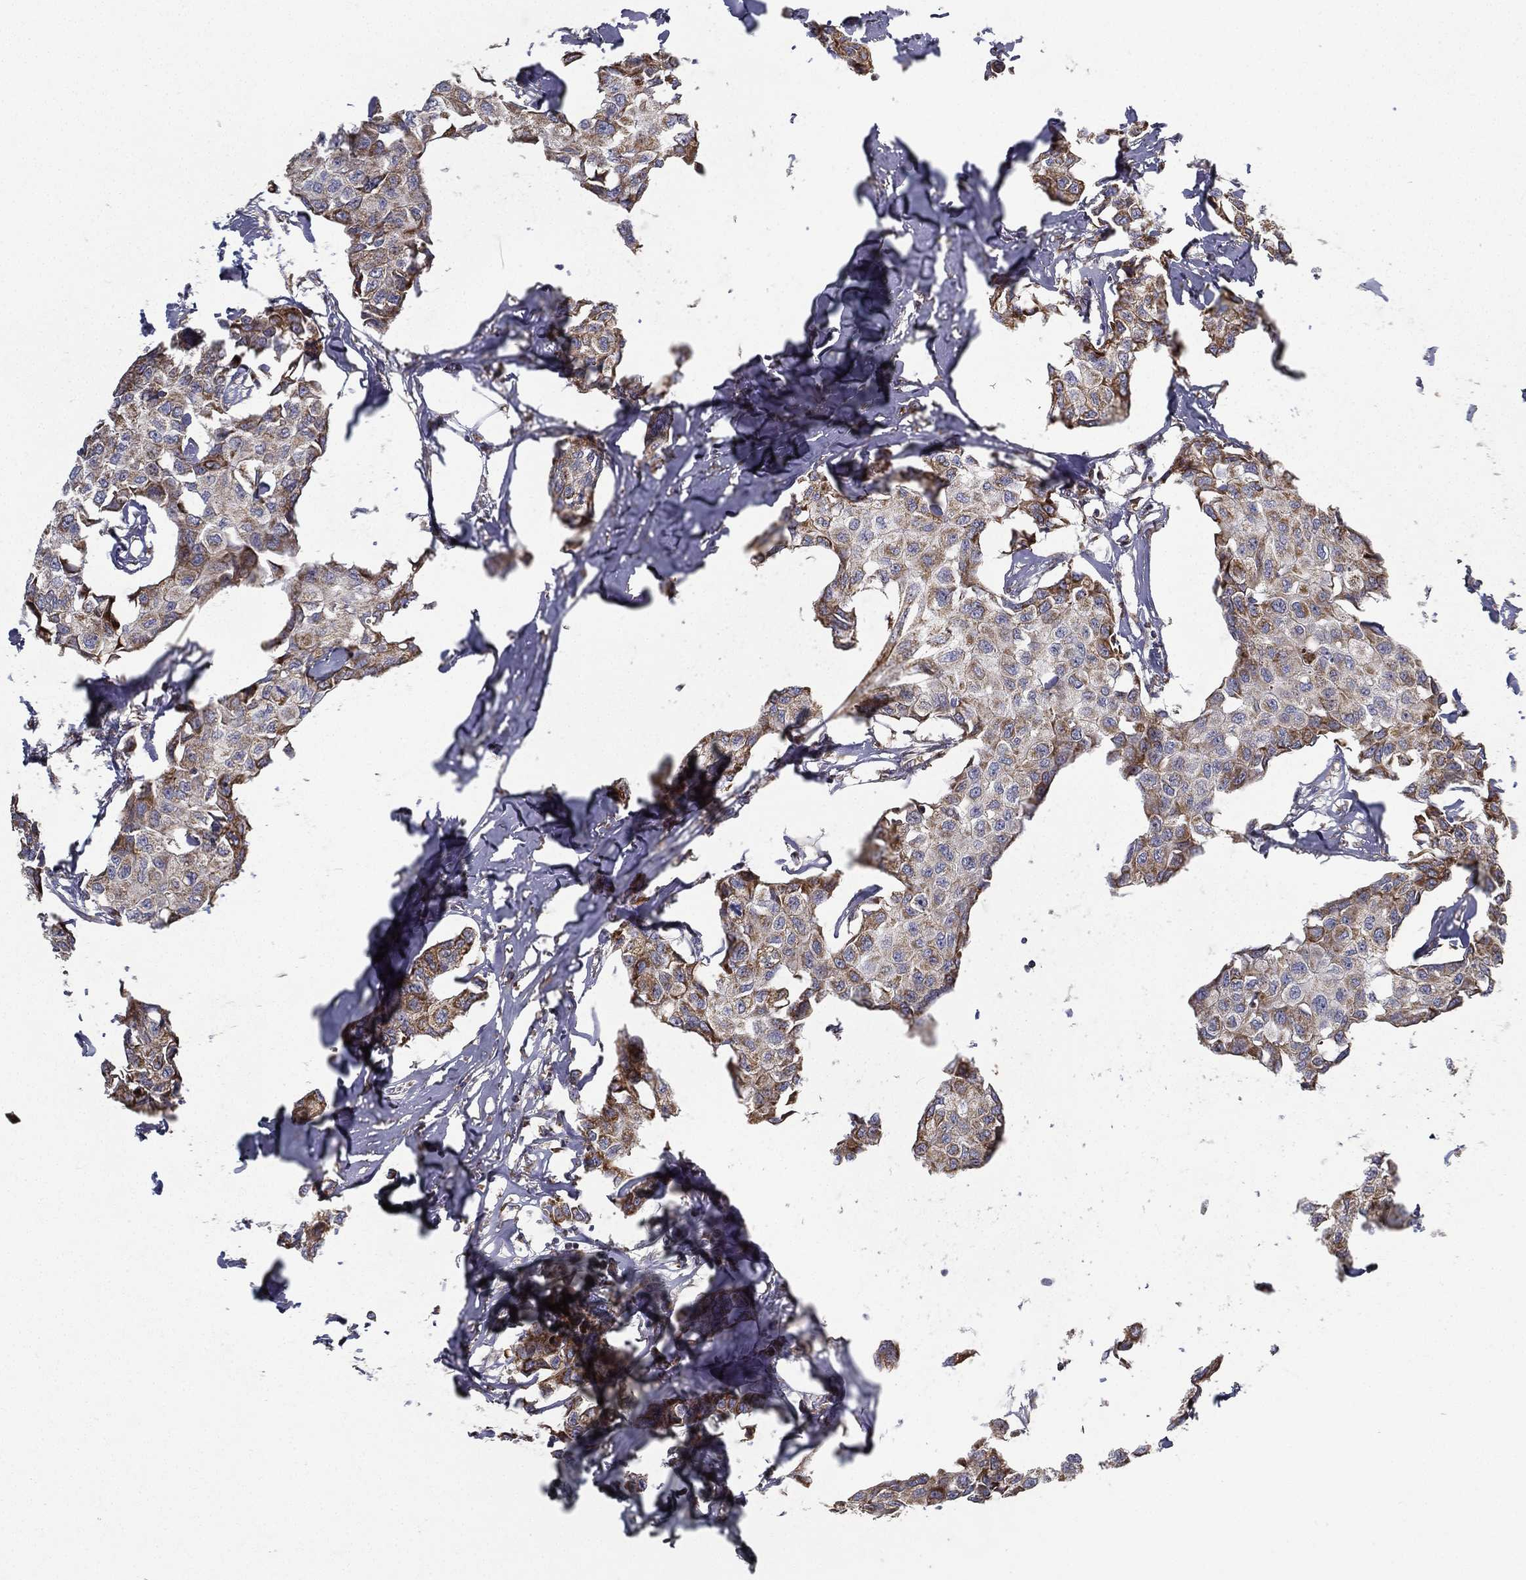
{"staining": {"intensity": "moderate", "quantity": ">75%", "location": "cytoplasmic/membranous"}, "tissue": "breast cancer", "cell_type": "Tumor cells", "image_type": "cancer", "snomed": [{"axis": "morphology", "description": "Duct carcinoma"}, {"axis": "topography", "description": "Breast"}], "caption": "Breast cancer (intraductal carcinoma) was stained to show a protein in brown. There is medium levels of moderate cytoplasmic/membranous positivity in approximately >75% of tumor cells.", "gene": "MT-CYB", "patient": {"sex": "female", "age": 80}}